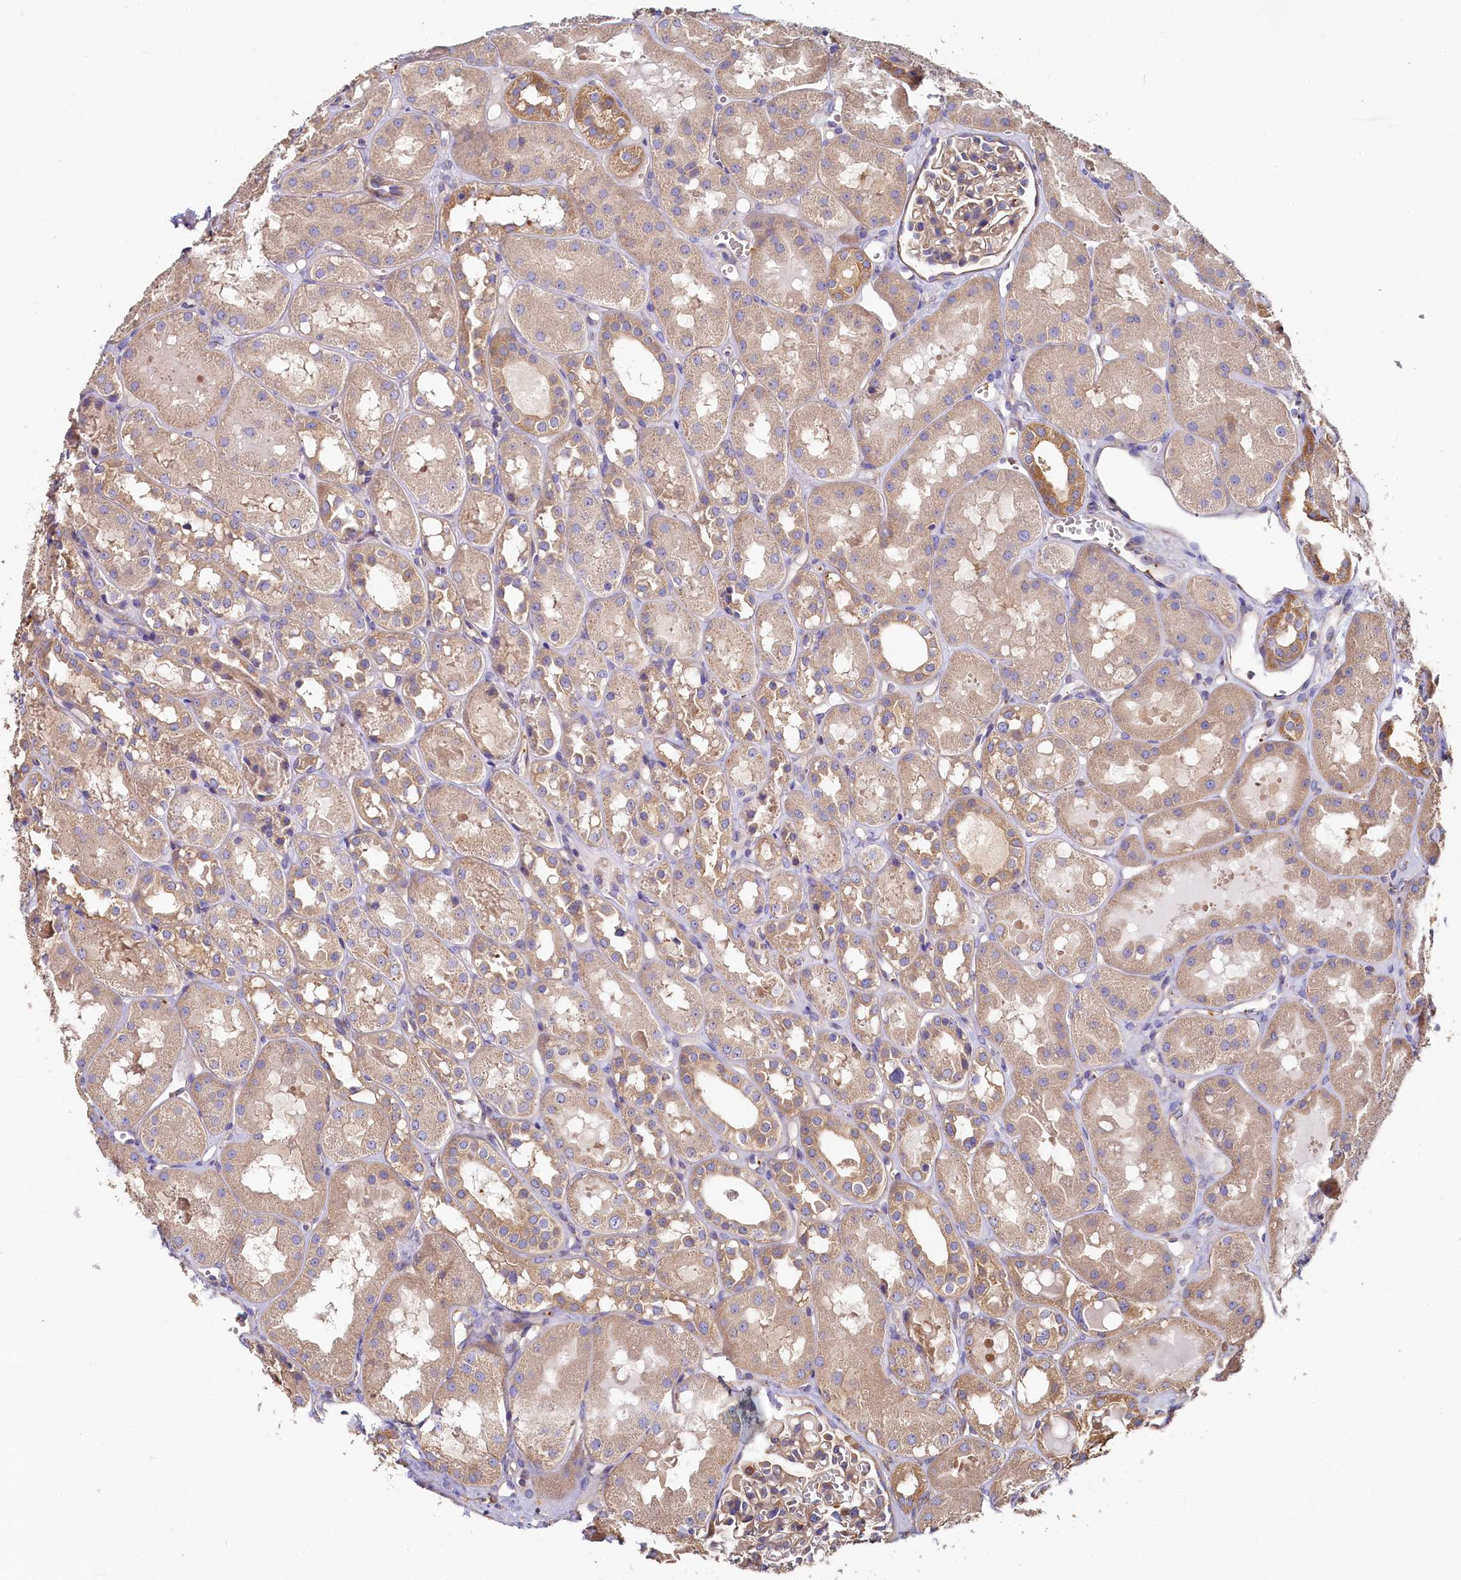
{"staining": {"intensity": "weak", "quantity": "25%-75%", "location": "cytoplasmic/membranous"}, "tissue": "kidney", "cell_type": "Cells in glomeruli", "image_type": "normal", "snomed": [{"axis": "morphology", "description": "Normal tissue, NOS"}, {"axis": "topography", "description": "Kidney"}], "caption": "Protein analysis of normal kidney demonstrates weak cytoplasmic/membranous expression in approximately 25%-75% of cells in glomeruli.", "gene": "PPIP5K1", "patient": {"sex": "male", "age": 16}}